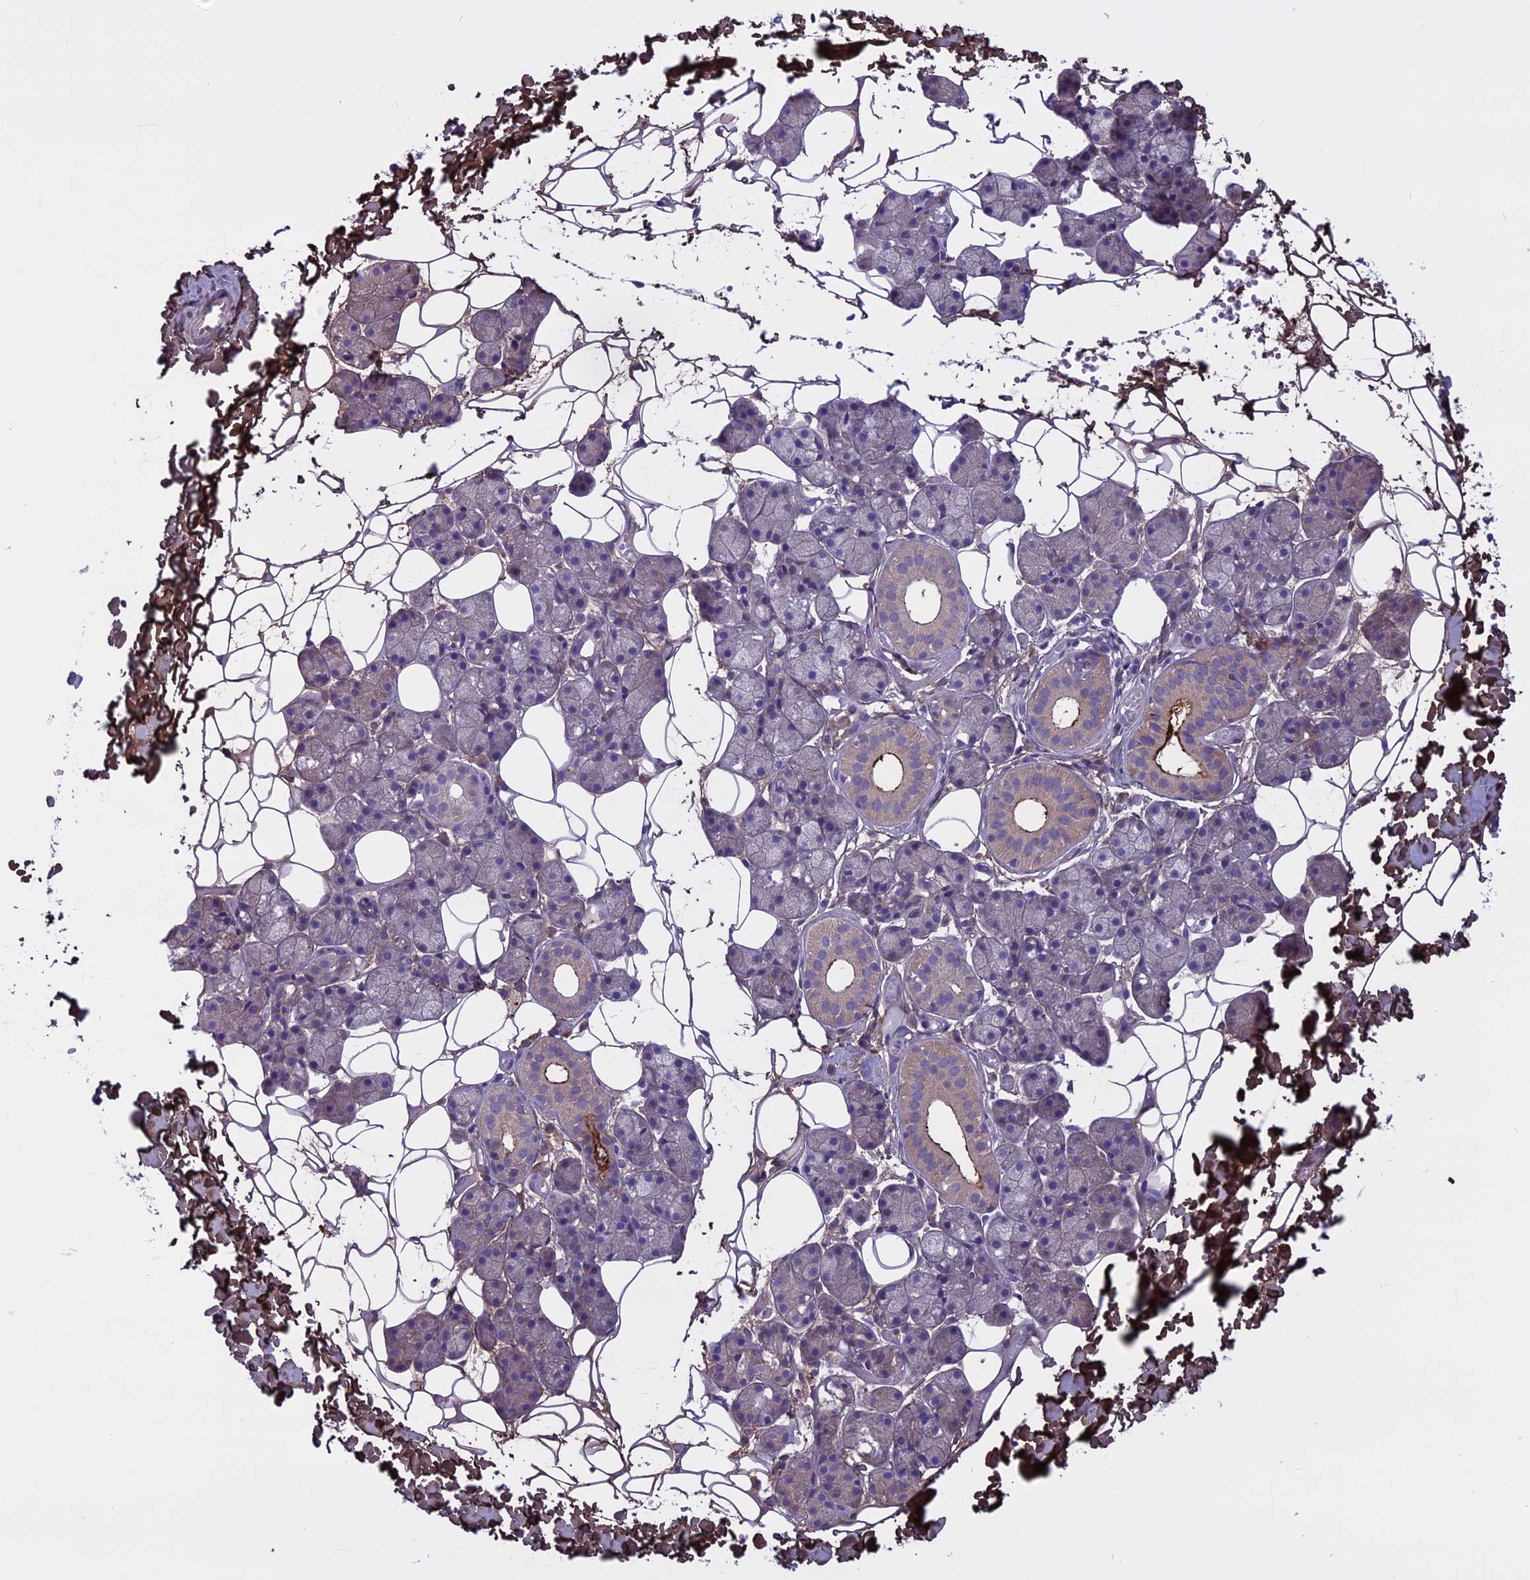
{"staining": {"intensity": "moderate", "quantity": "<25%", "location": "cytoplasmic/membranous"}, "tissue": "salivary gland", "cell_type": "Glandular cells", "image_type": "normal", "snomed": [{"axis": "morphology", "description": "Normal tissue, NOS"}, {"axis": "topography", "description": "Salivary gland"}], "caption": "Salivary gland stained for a protein (brown) exhibits moderate cytoplasmic/membranous positive positivity in approximately <25% of glandular cells.", "gene": "DCTN5", "patient": {"sex": "female", "age": 33}}